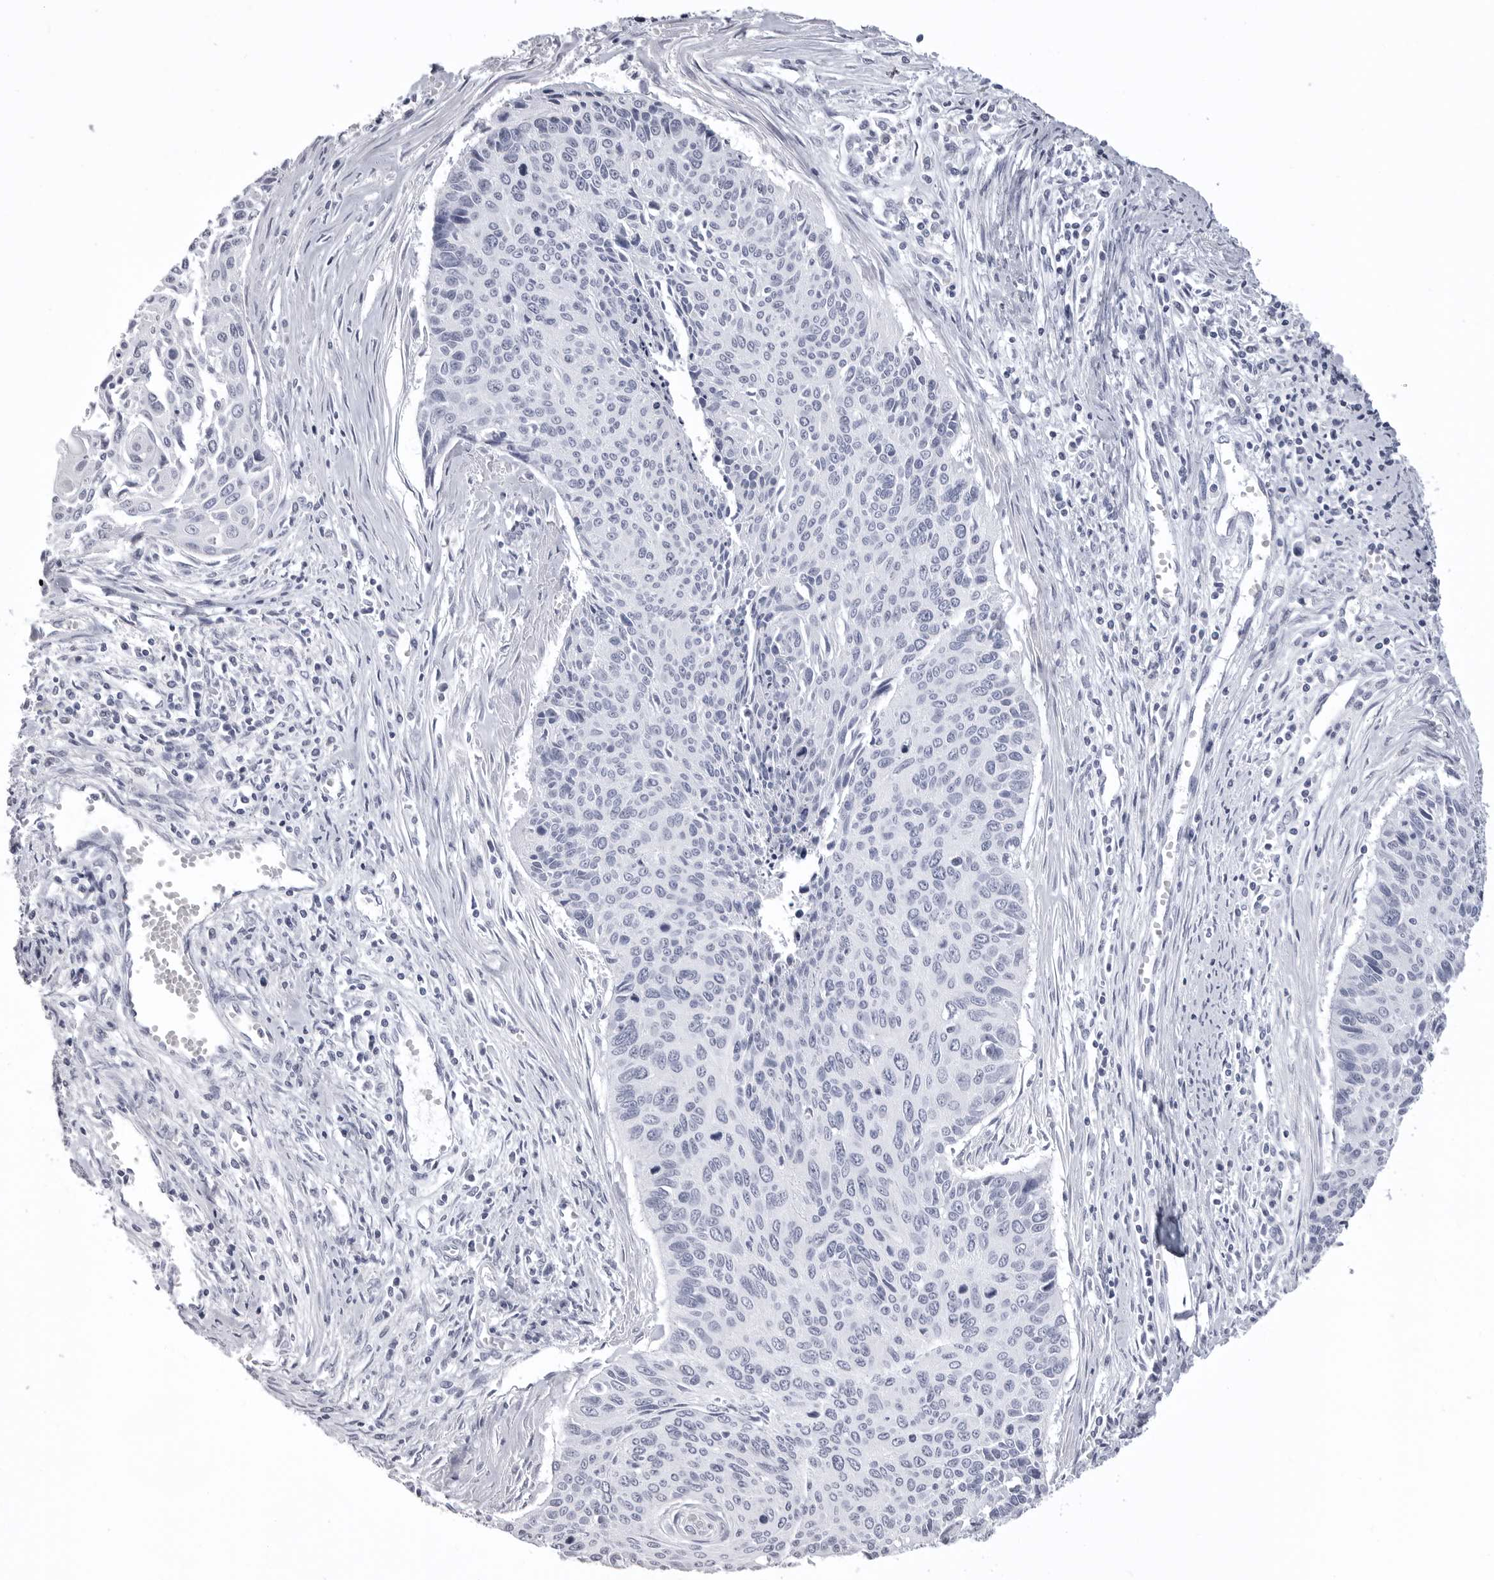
{"staining": {"intensity": "negative", "quantity": "none", "location": "none"}, "tissue": "cervical cancer", "cell_type": "Tumor cells", "image_type": "cancer", "snomed": [{"axis": "morphology", "description": "Squamous cell carcinoma, NOS"}, {"axis": "topography", "description": "Cervix"}], "caption": "Histopathology image shows no significant protein expression in tumor cells of cervical cancer.", "gene": "LGALS4", "patient": {"sex": "female", "age": 55}}